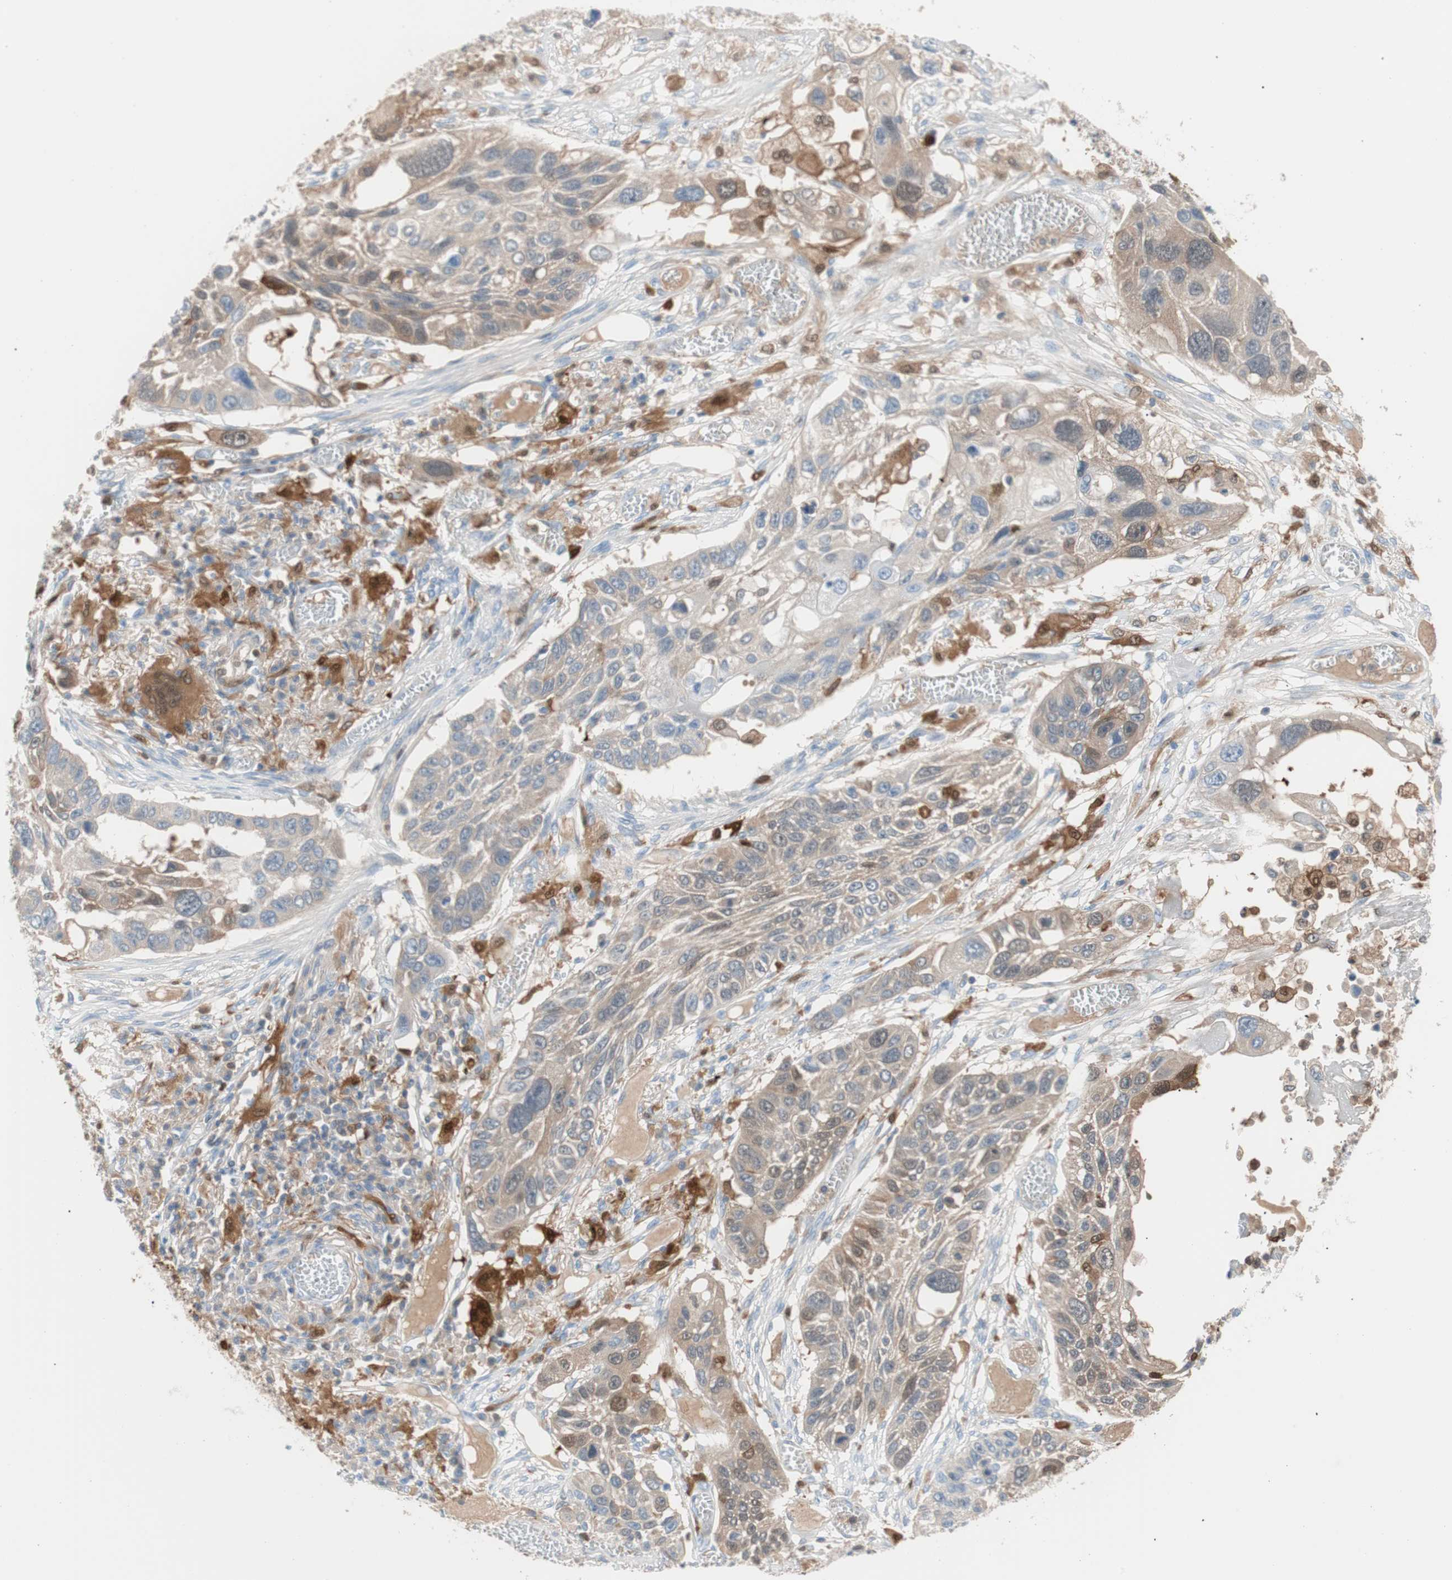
{"staining": {"intensity": "moderate", "quantity": ">75%", "location": "cytoplasmic/membranous"}, "tissue": "lung cancer", "cell_type": "Tumor cells", "image_type": "cancer", "snomed": [{"axis": "morphology", "description": "Squamous cell carcinoma, NOS"}, {"axis": "topography", "description": "Lung"}], "caption": "A brown stain labels moderate cytoplasmic/membranous staining of a protein in lung squamous cell carcinoma tumor cells.", "gene": "IL18", "patient": {"sex": "male", "age": 71}}